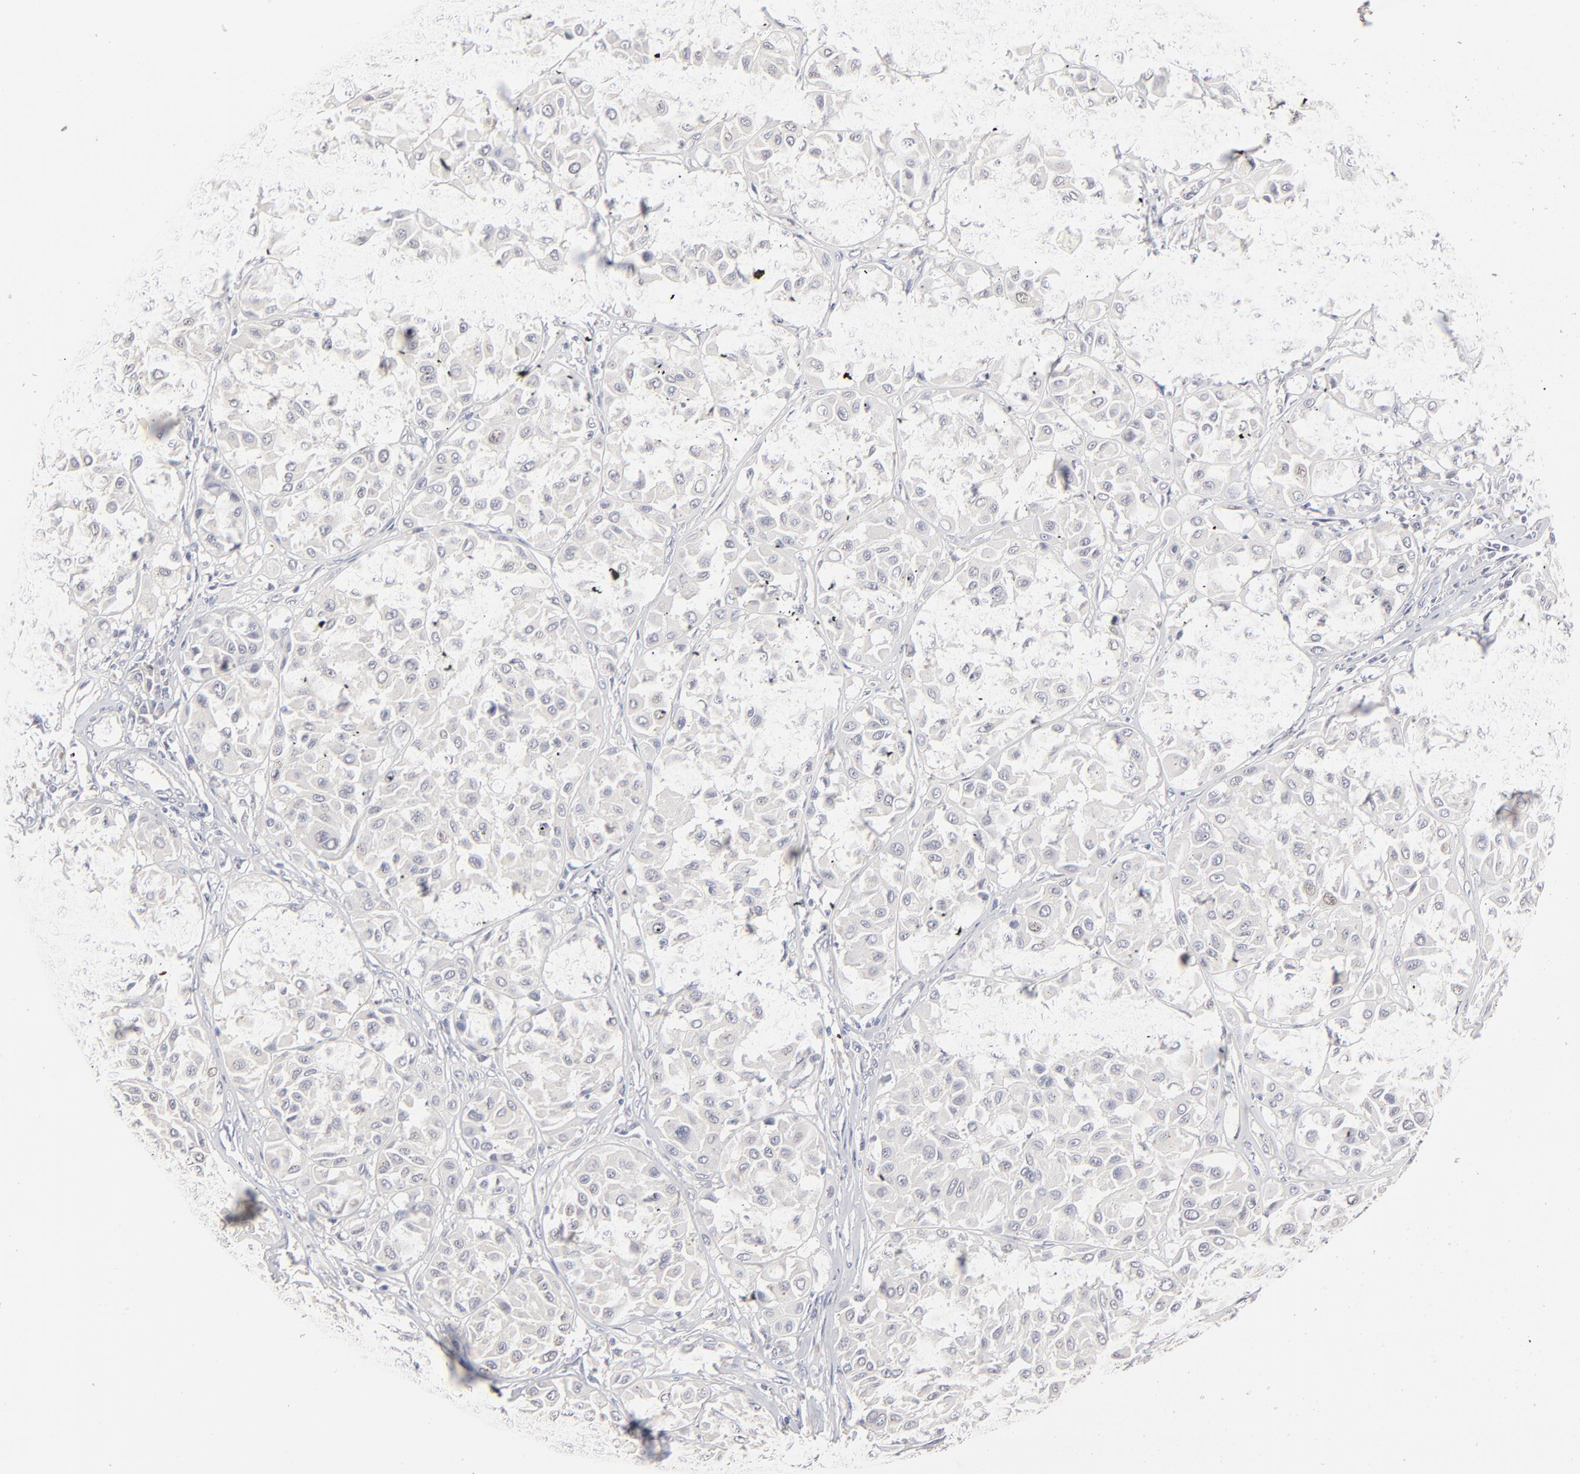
{"staining": {"intensity": "negative", "quantity": "none", "location": "none"}, "tissue": "melanoma", "cell_type": "Tumor cells", "image_type": "cancer", "snomed": [{"axis": "morphology", "description": "Malignant melanoma, Metastatic site"}, {"axis": "topography", "description": "Soft tissue"}], "caption": "Tumor cells are negative for brown protein staining in melanoma.", "gene": "DNAL4", "patient": {"sex": "male", "age": 41}}